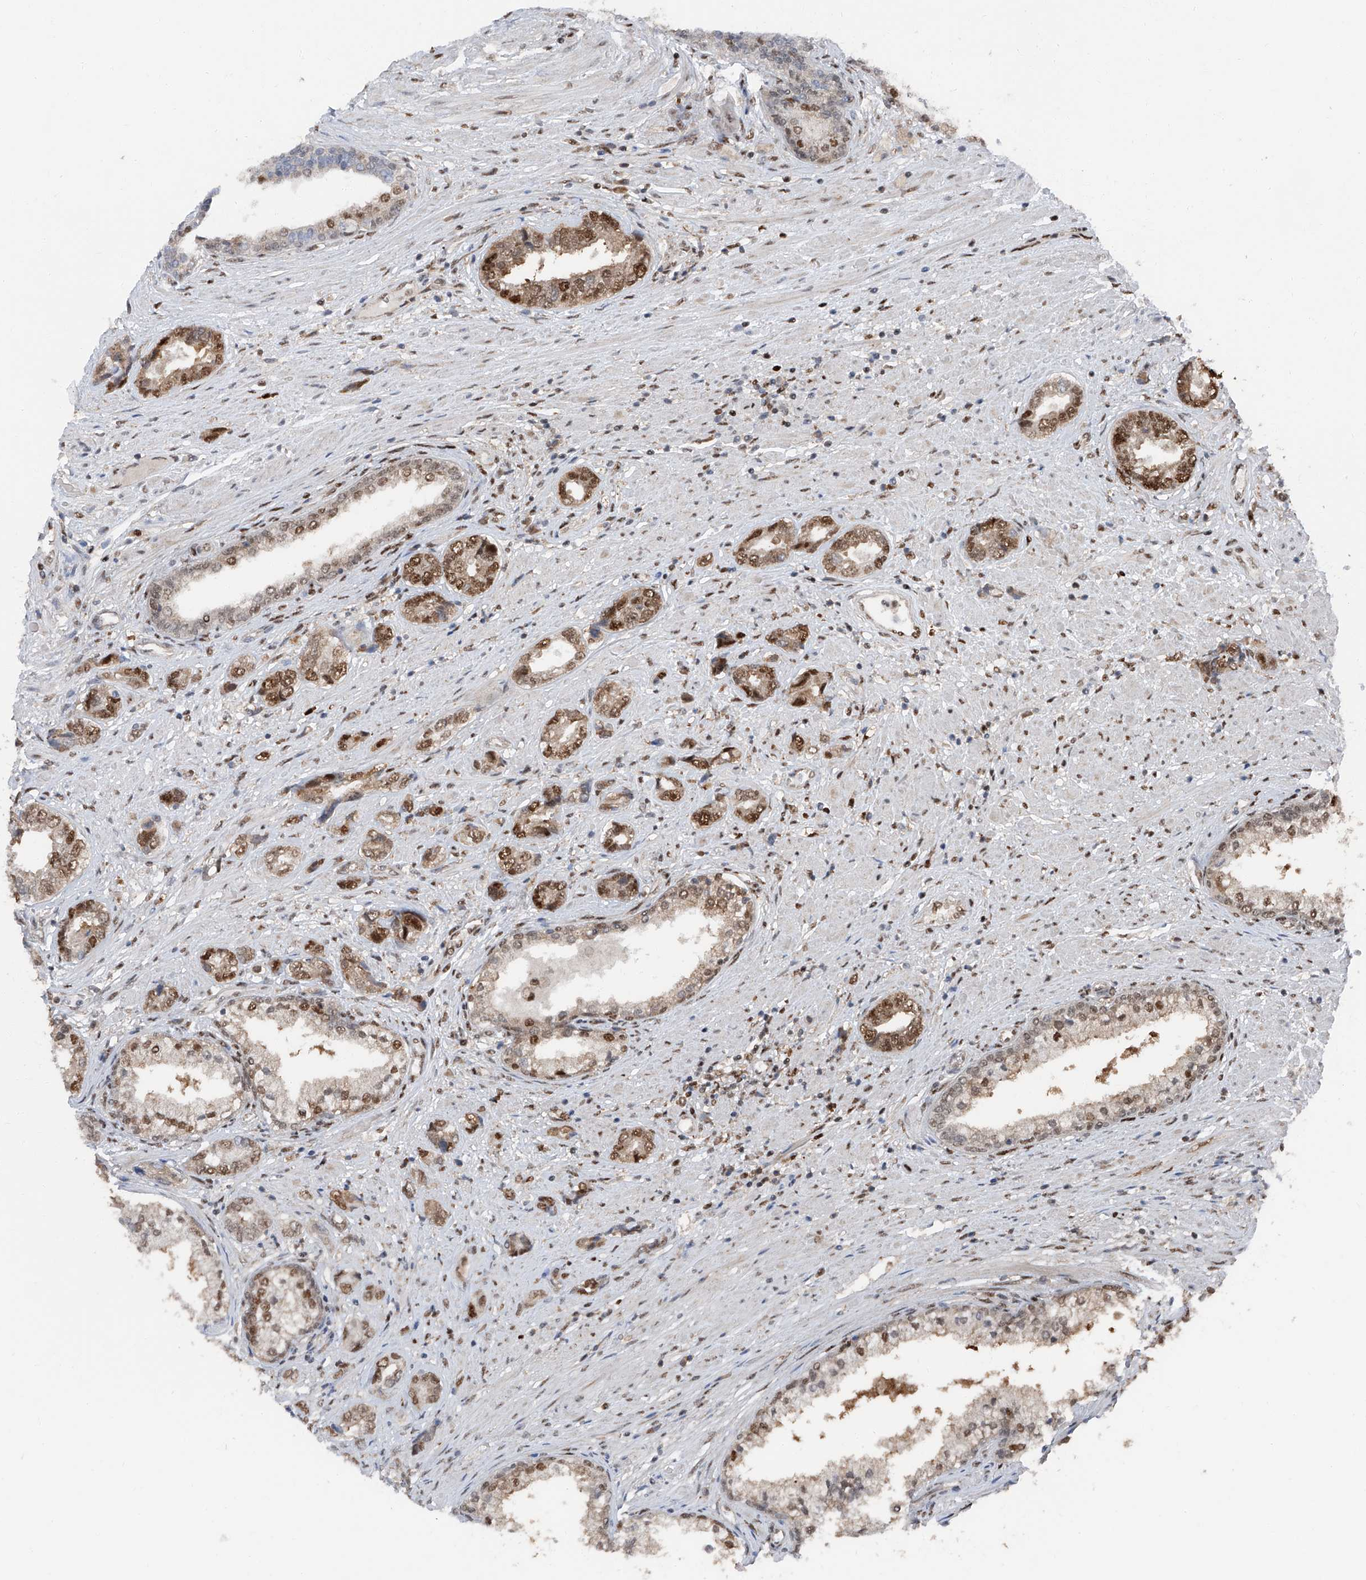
{"staining": {"intensity": "moderate", "quantity": ">75%", "location": "cytoplasmic/membranous,nuclear"}, "tissue": "prostate cancer", "cell_type": "Tumor cells", "image_type": "cancer", "snomed": [{"axis": "morphology", "description": "Adenocarcinoma, High grade"}, {"axis": "topography", "description": "Prostate"}], "caption": "An IHC image of neoplastic tissue is shown. Protein staining in brown labels moderate cytoplasmic/membranous and nuclear positivity in prostate high-grade adenocarcinoma within tumor cells.", "gene": "FKBP5", "patient": {"sex": "male", "age": 61}}